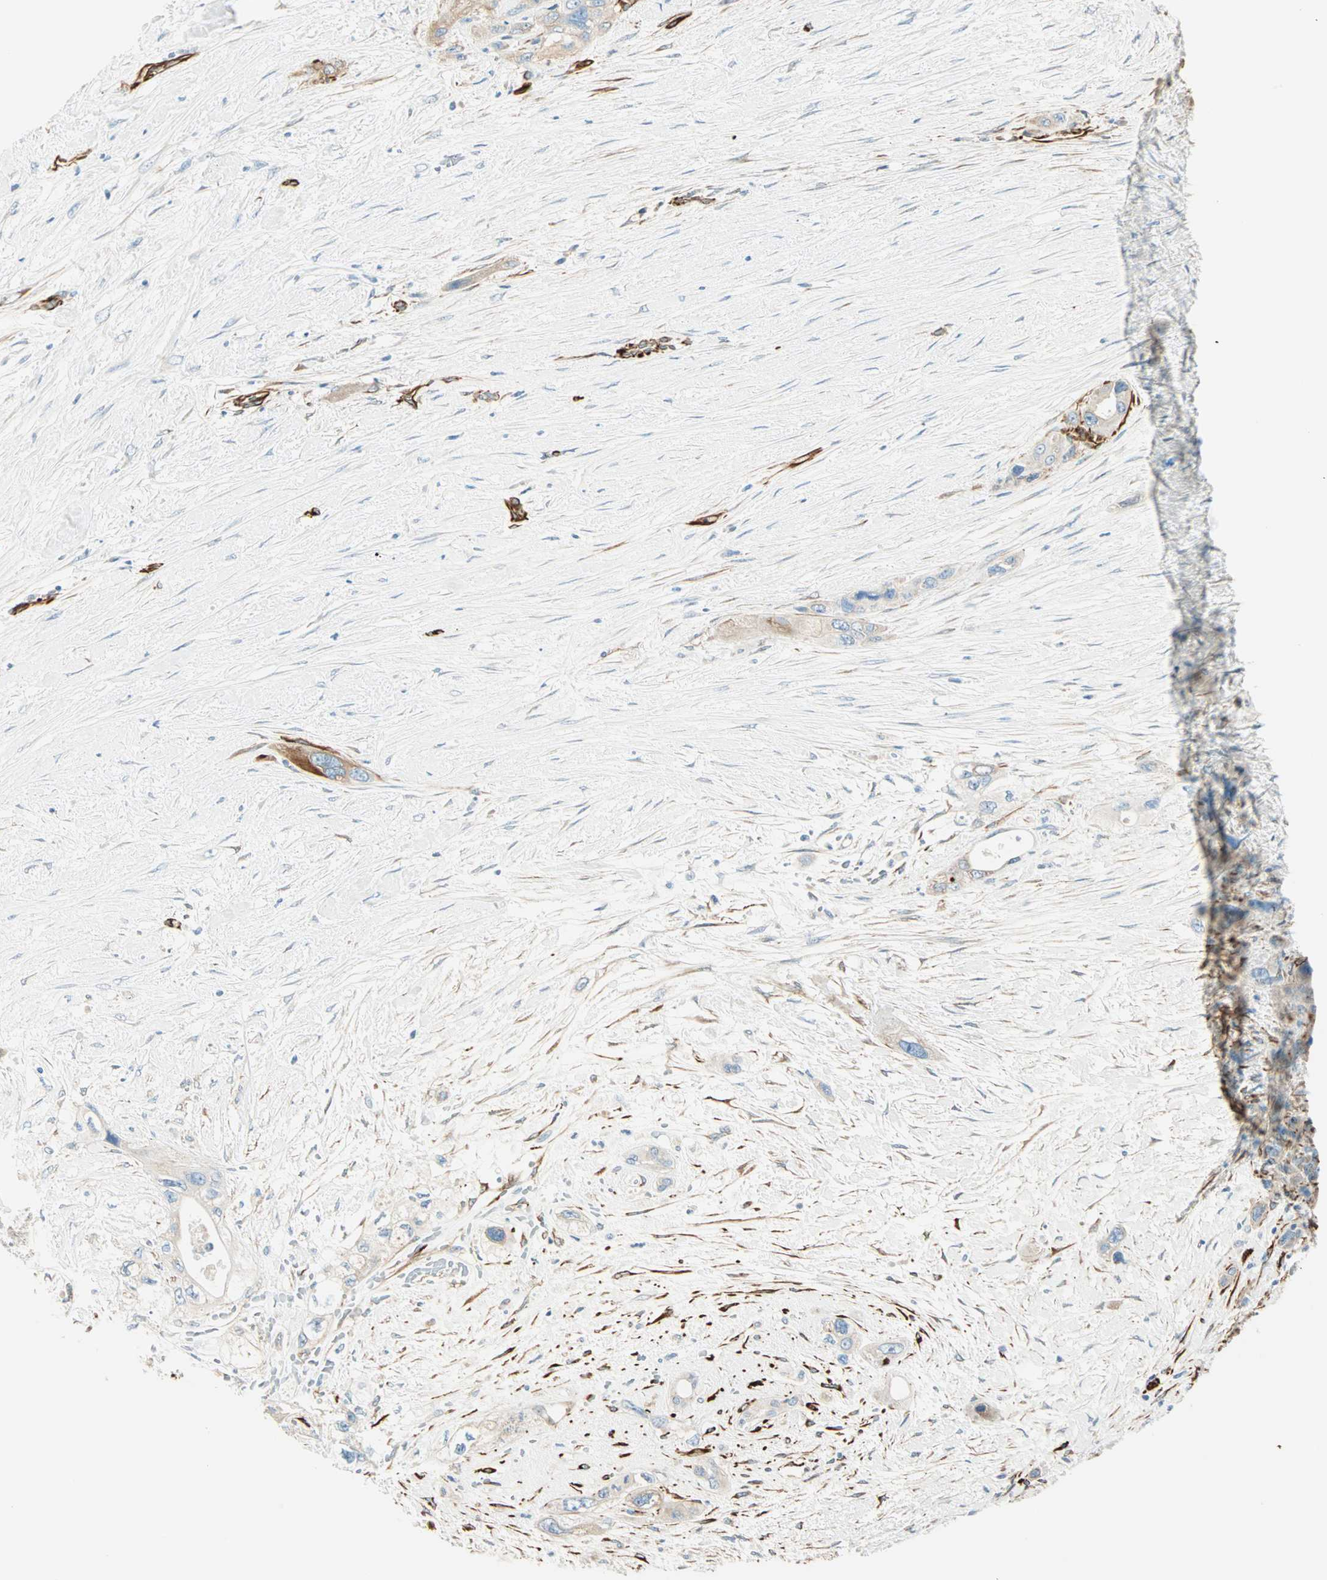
{"staining": {"intensity": "weak", "quantity": "25%-75%", "location": "cytoplasmic/membranous"}, "tissue": "pancreatic cancer", "cell_type": "Tumor cells", "image_type": "cancer", "snomed": [{"axis": "morphology", "description": "Adenocarcinoma, NOS"}, {"axis": "topography", "description": "Pancreas"}], "caption": "Adenocarcinoma (pancreatic) tissue exhibits weak cytoplasmic/membranous positivity in about 25%-75% of tumor cells, visualized by immunohistochemistry. Immunohistochemistry (ihc) stains the protein of interest in brown and the nuclei are stained blue.", "gene": "NES", "patient": {"sex": "male", "age": 46}}